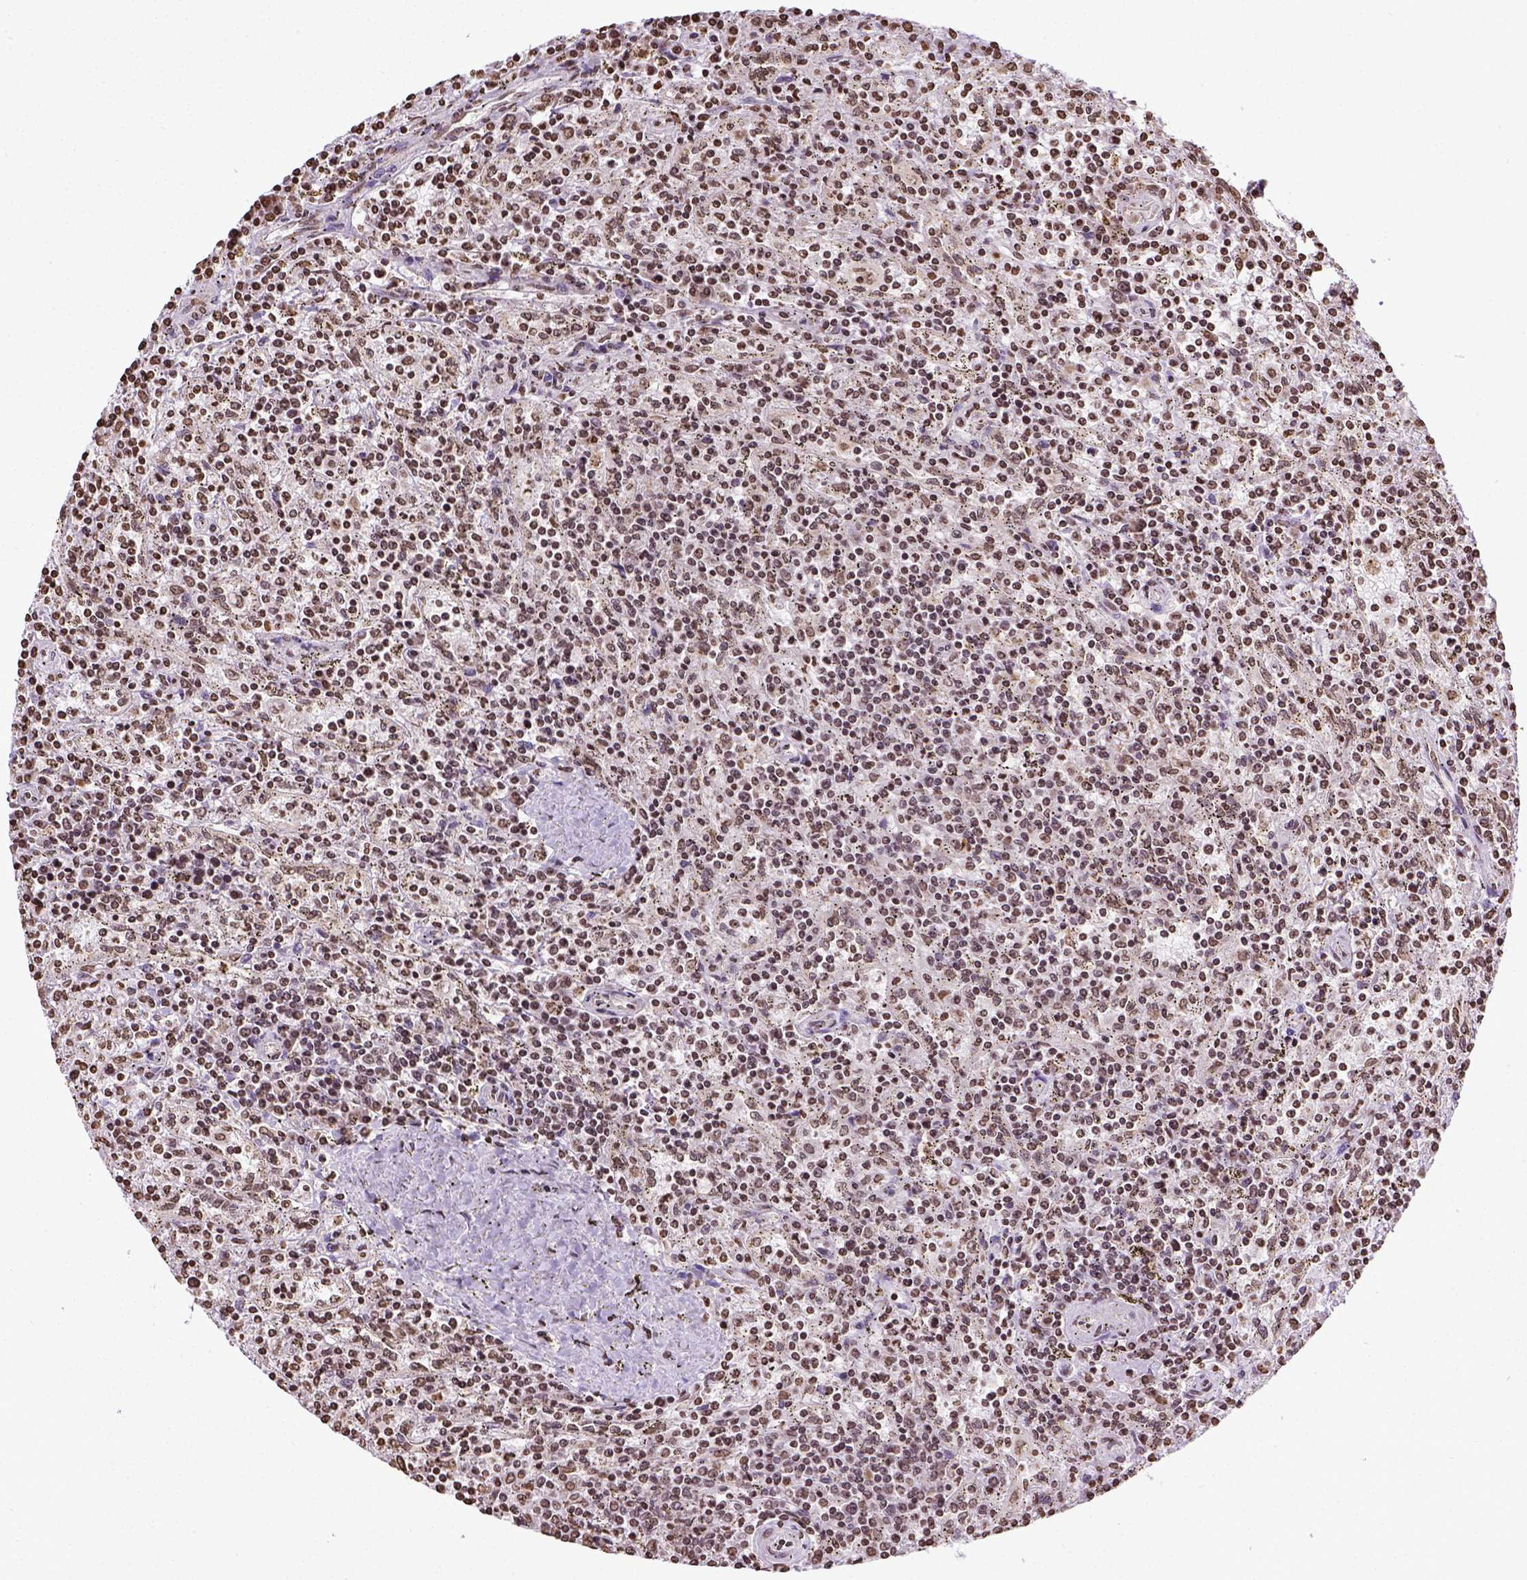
{"staining": {"intensity": "moderate", "quantity": ">75%", "location": "nuclear"}, "tissue": "lymphoma", "cell_type": "Tumor cells", "image_type": "cancer", "snomed": [{"axis": "morphology", "description": "Malignant lymphoma, non-Hodgkin's type, Low grade"}, {"axis": "topography", "description": "Spleen"}], "caption": "High-magnification brightfield microscopy of low-grade malignant lymphoma, non-Hodgkin's type stained with DAB (brown) and counterstained with hematoxylin (blue). tumor cells exhibit moderate nuclear positivity is appreciated in approximately>75% of cells. Using DAB (3,3'-diaminobenzidine) (brown) and hematoxylin (blue) stains, captured at high magnification using brightfield microscopy.", "gene": "ZNF75D", "patient": {"sex": "male", "age": 62}}